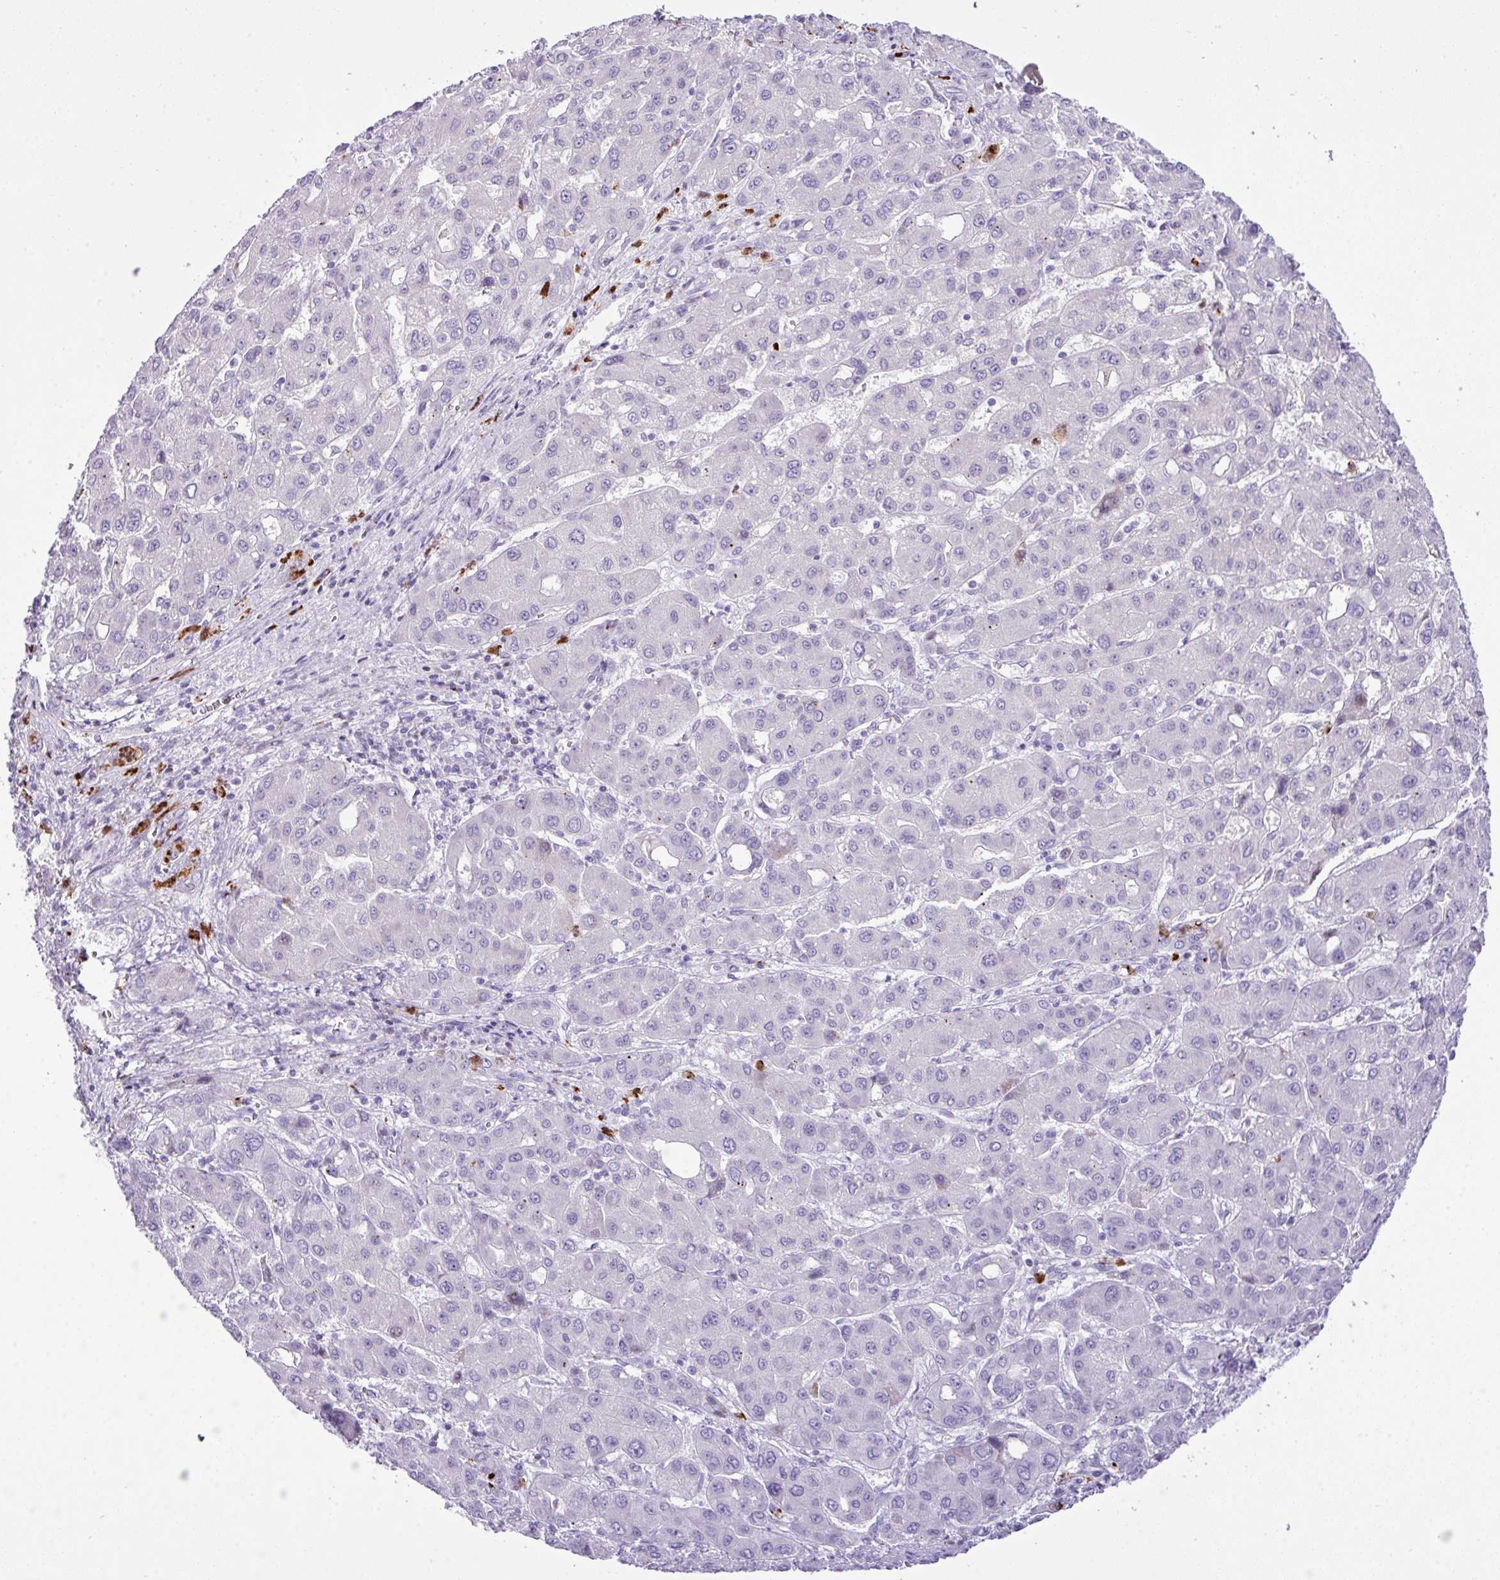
{"staining": {"intensity": "negative", "quantity": "none", "location": "none"}, "tissue": "liver cancer", "cell_type": "Tumor cells", "image_type": "cancer", "snomed": [{"axis": "morphology", "description": "Carcinoma, Hepatocellular, NOS"}, {"axis": "topography", "description": "Liver"}], "caption": "DAB immunohistochemical staining of human hepatocellular carcinoma (liver) displays no significant expression in tumor cells.", "gene": "RCAN2", "patient": {"sex": "male", "age": 55}}